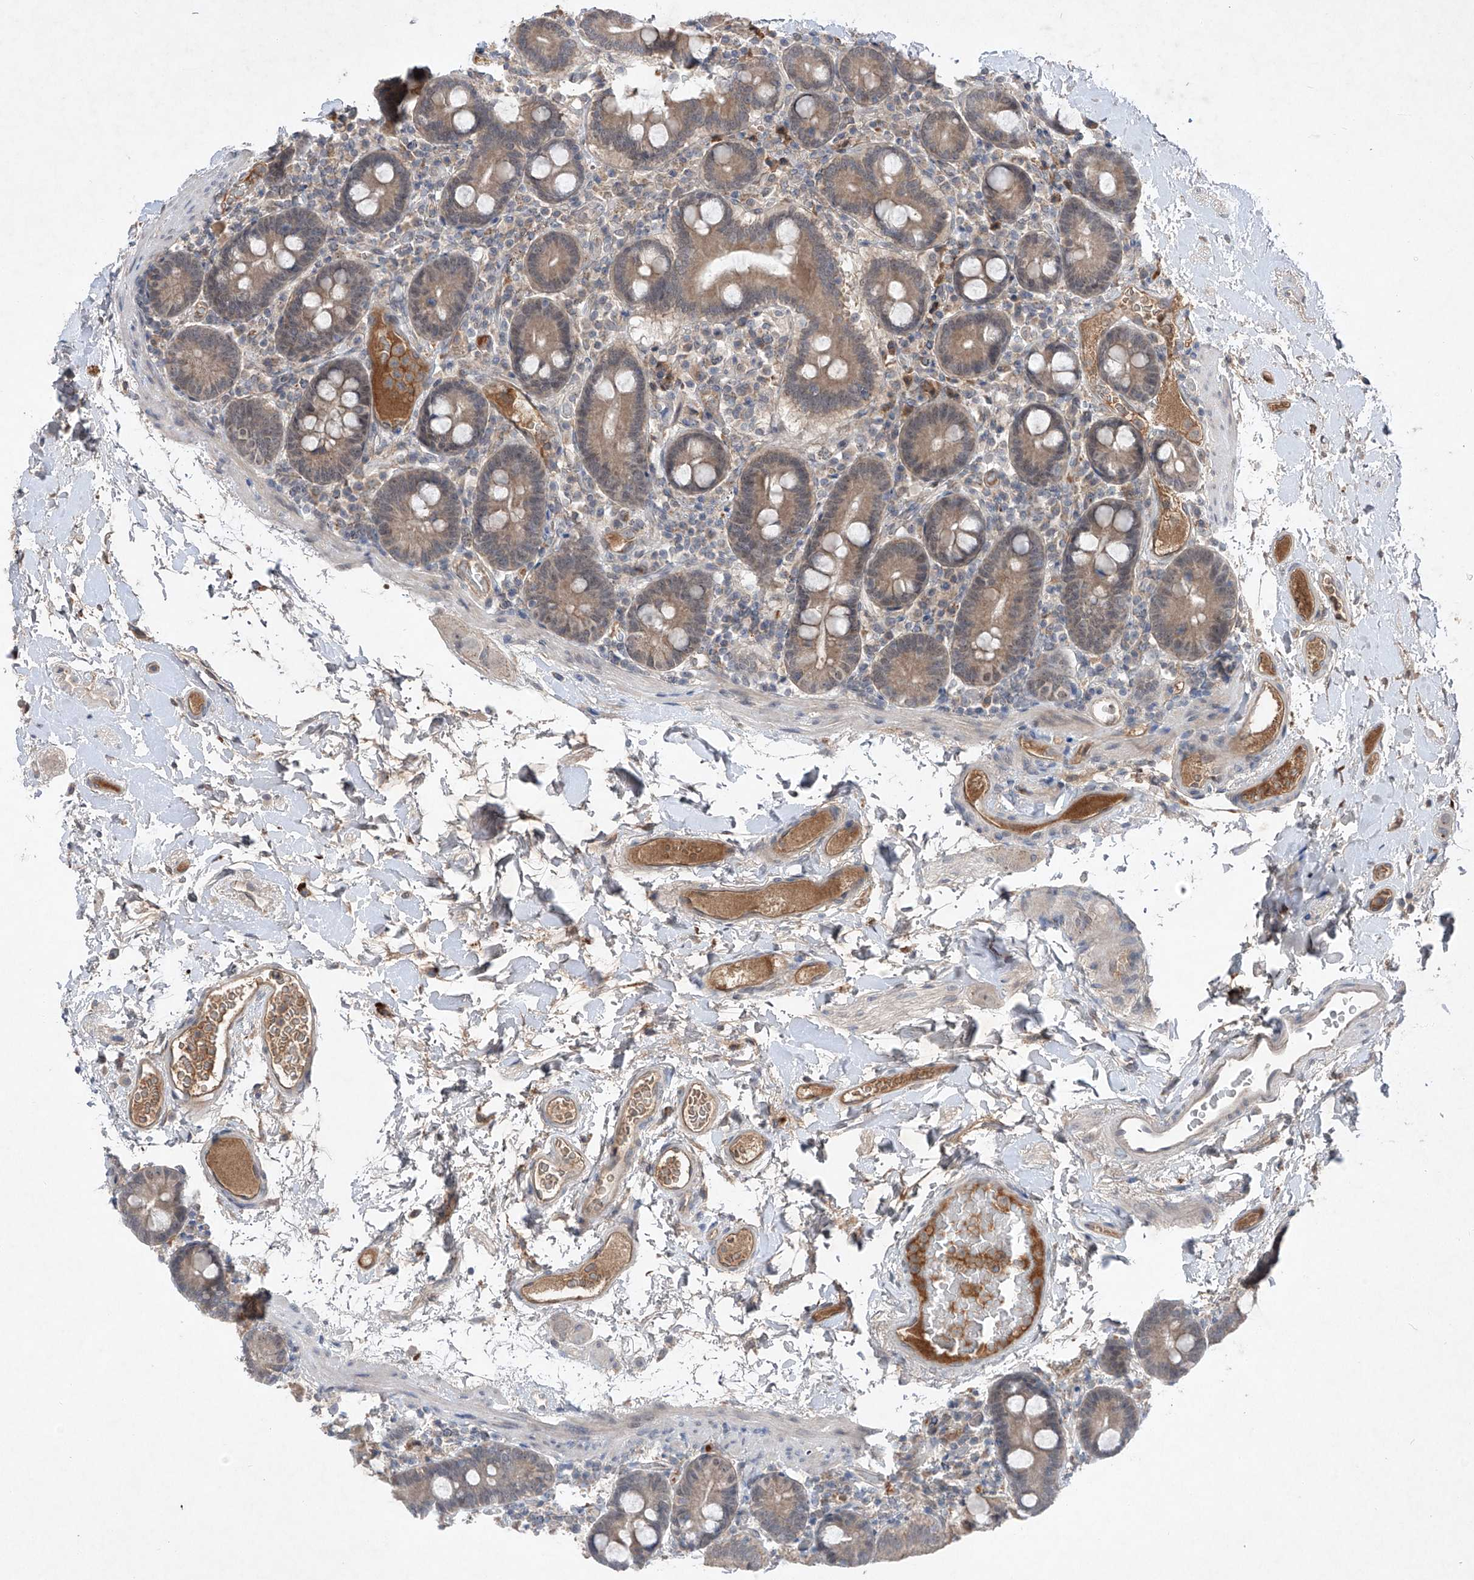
{"staining": {"intensity": "weak", "quantity": ">75%", "location": "cytoplasmic/membranous"}, "tissue": "duodenum", "cell_type": "Glandular cells", "image_type": "normal", "snomed": [{"axis": "morphology", "description": "Normal tissue, NOS"}, {"axis": "topography", "description": "Duodenum"}], "caption": "Immunohistochemistry (IHC) staining of benign duodenum, which reveals low levels of weak cytoplasmic/membranous positivity in approximately >75% of glandular cells indicating weak cytoplasmic/membranous protein positivity. The staining was performed using DAB (3,3'-diaminobenzidine) (brown) for protein detection and nuclei were counterstained in hematoxylin (blue).", "gene": "FAM135A", "patient": {"sex": "male", "age": 55}}